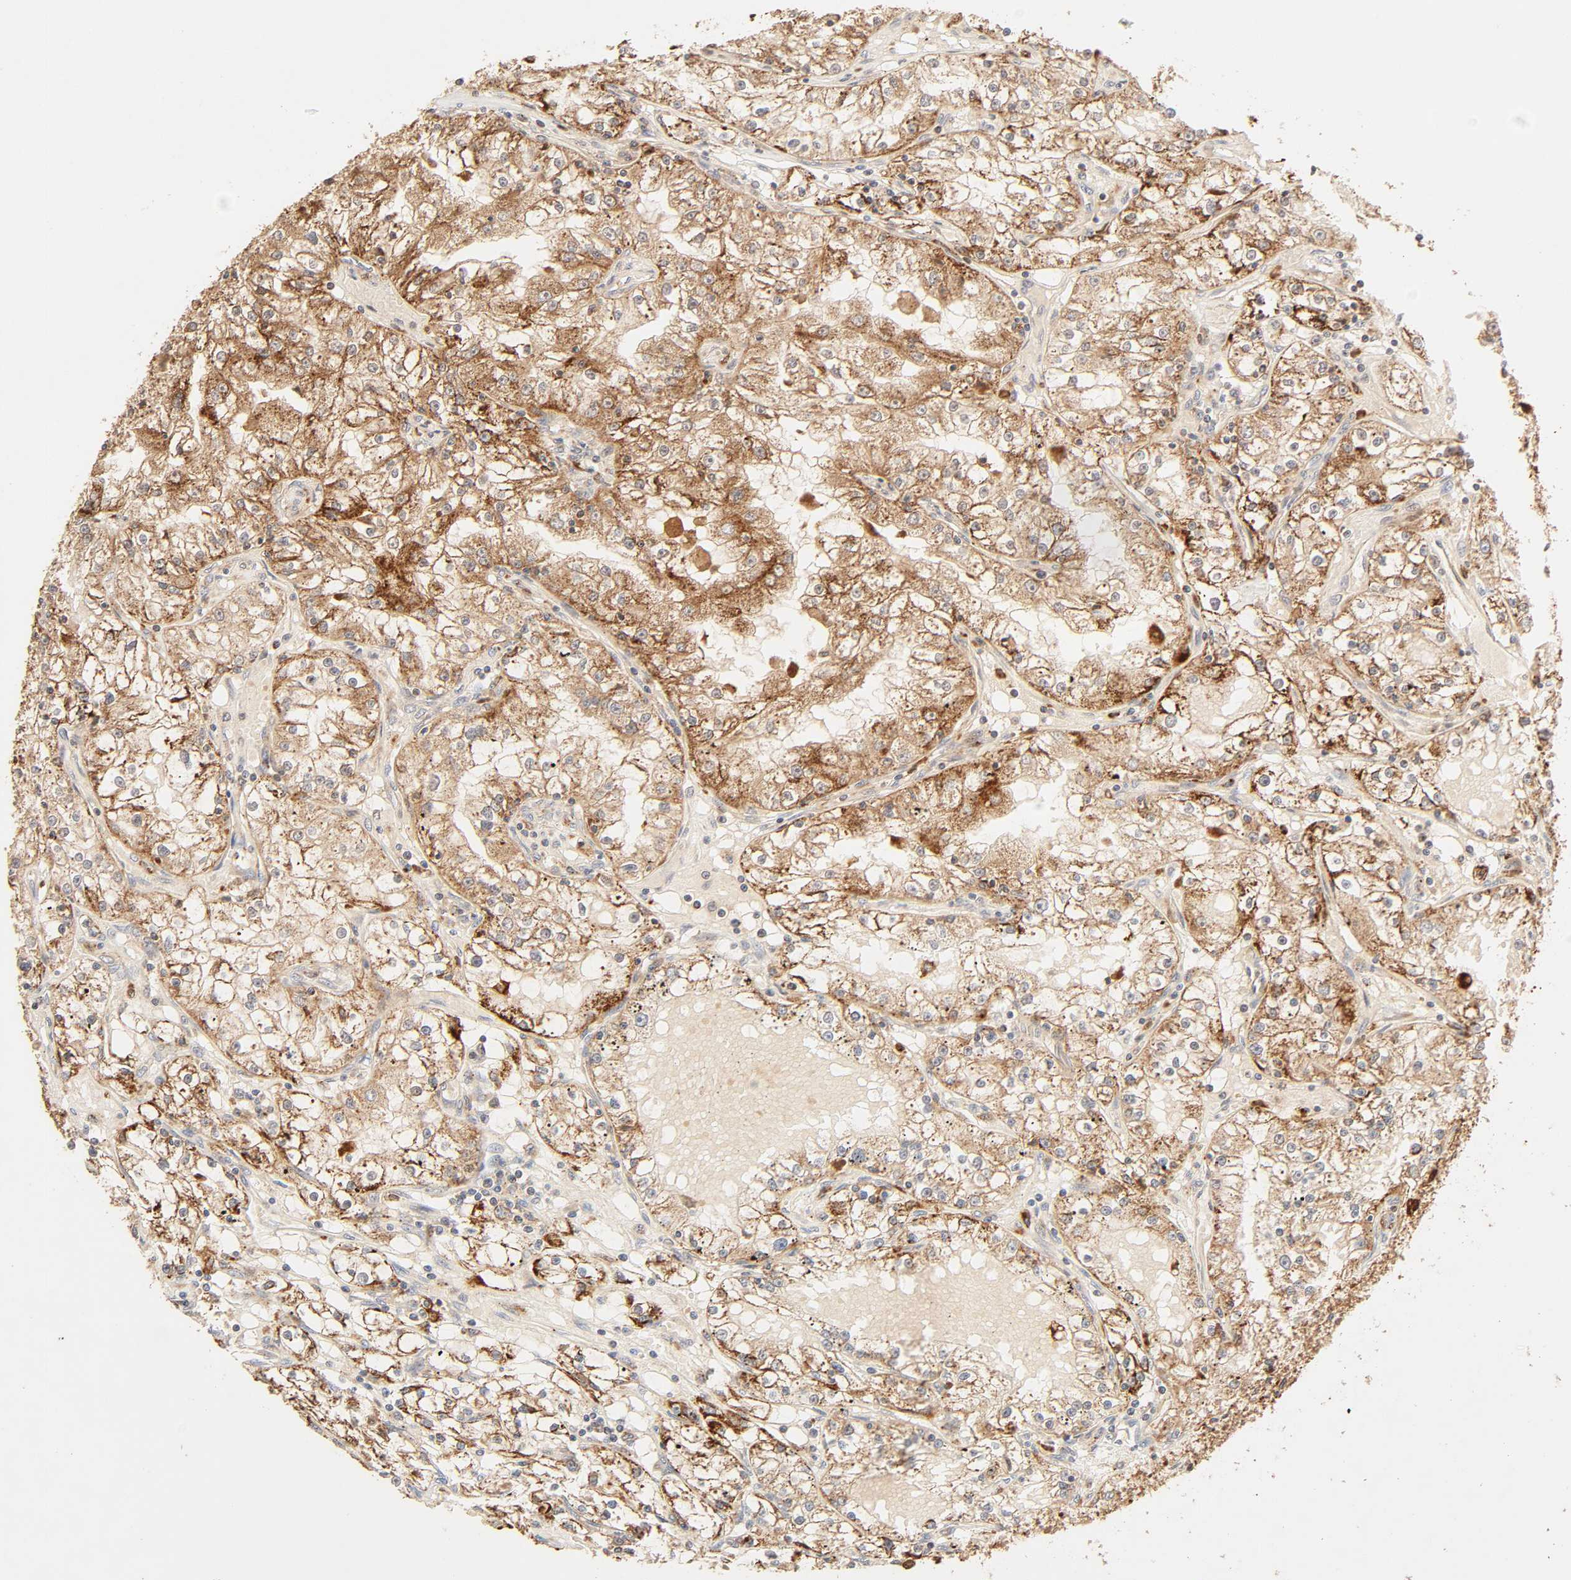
{"staining": {"intensity": "strong", "quantity": ">75%", "location": "cytoplasmic/membranous"}, "tissue": "renal cancer", "cell_type": "Tumor cells", "image_type": "cancer", "snomed": [{"axis": "morphology", "description": "Adenocarcinoma, NOS"}, {"axis": "topography", "description": "Kidney"}], "caption": "High-magnification brightfield microscopy of renal cancer (adenocarcinoma) stained with DAB (brown) and counterstained with hematoxylin (blue). tumor cells exhibit strong cytoplasmic/membranous expression is appreciated in about>75% of cells.", "gene": "MAPK6", "patient": {"sex": "male", "age": 56}}